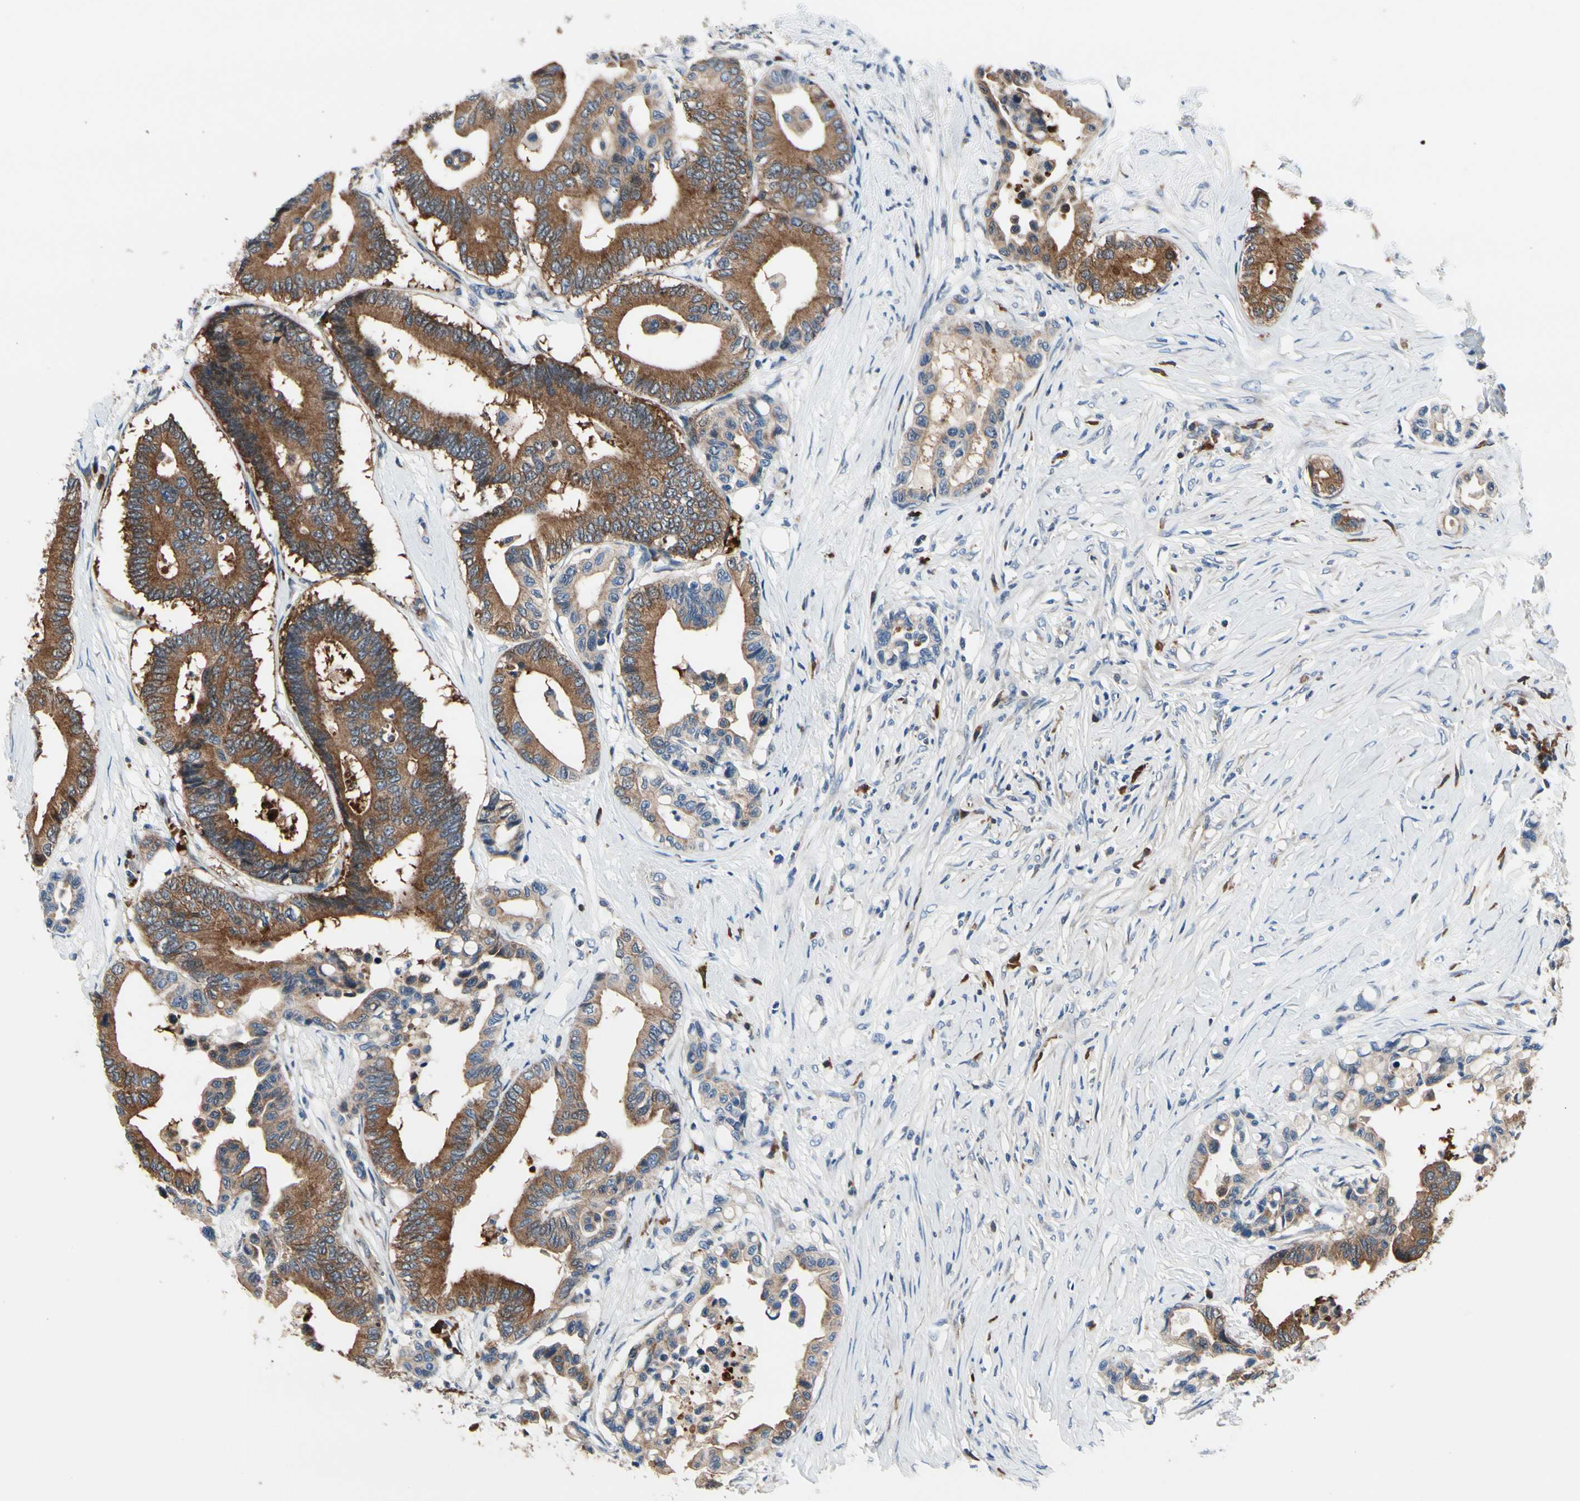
{"staining": {"intensity": "strong", "quantity": ">75%", "location": "cytoplasmic/membranous"}, "tissue": "colorectal cancer", "cell_type": "Tumor cells", "image_type": "cancer", "snomed": [{"axis": "morphology", "description": "Normal tissue, NOS"}, {"axis": "morphology", "description": "Adenocarcinoma, NOS"}, {"axis": "topography", "description": "Colon"}], "caption": "Colorectal adenocarcinoma stained with immunohistochemistry (IHC) displays strong cytoplasmic/membranous positivity in approximately >75% of tumor cells.", "gene": "PRDX2", "patient": {"sex": "male", "age": 82}}